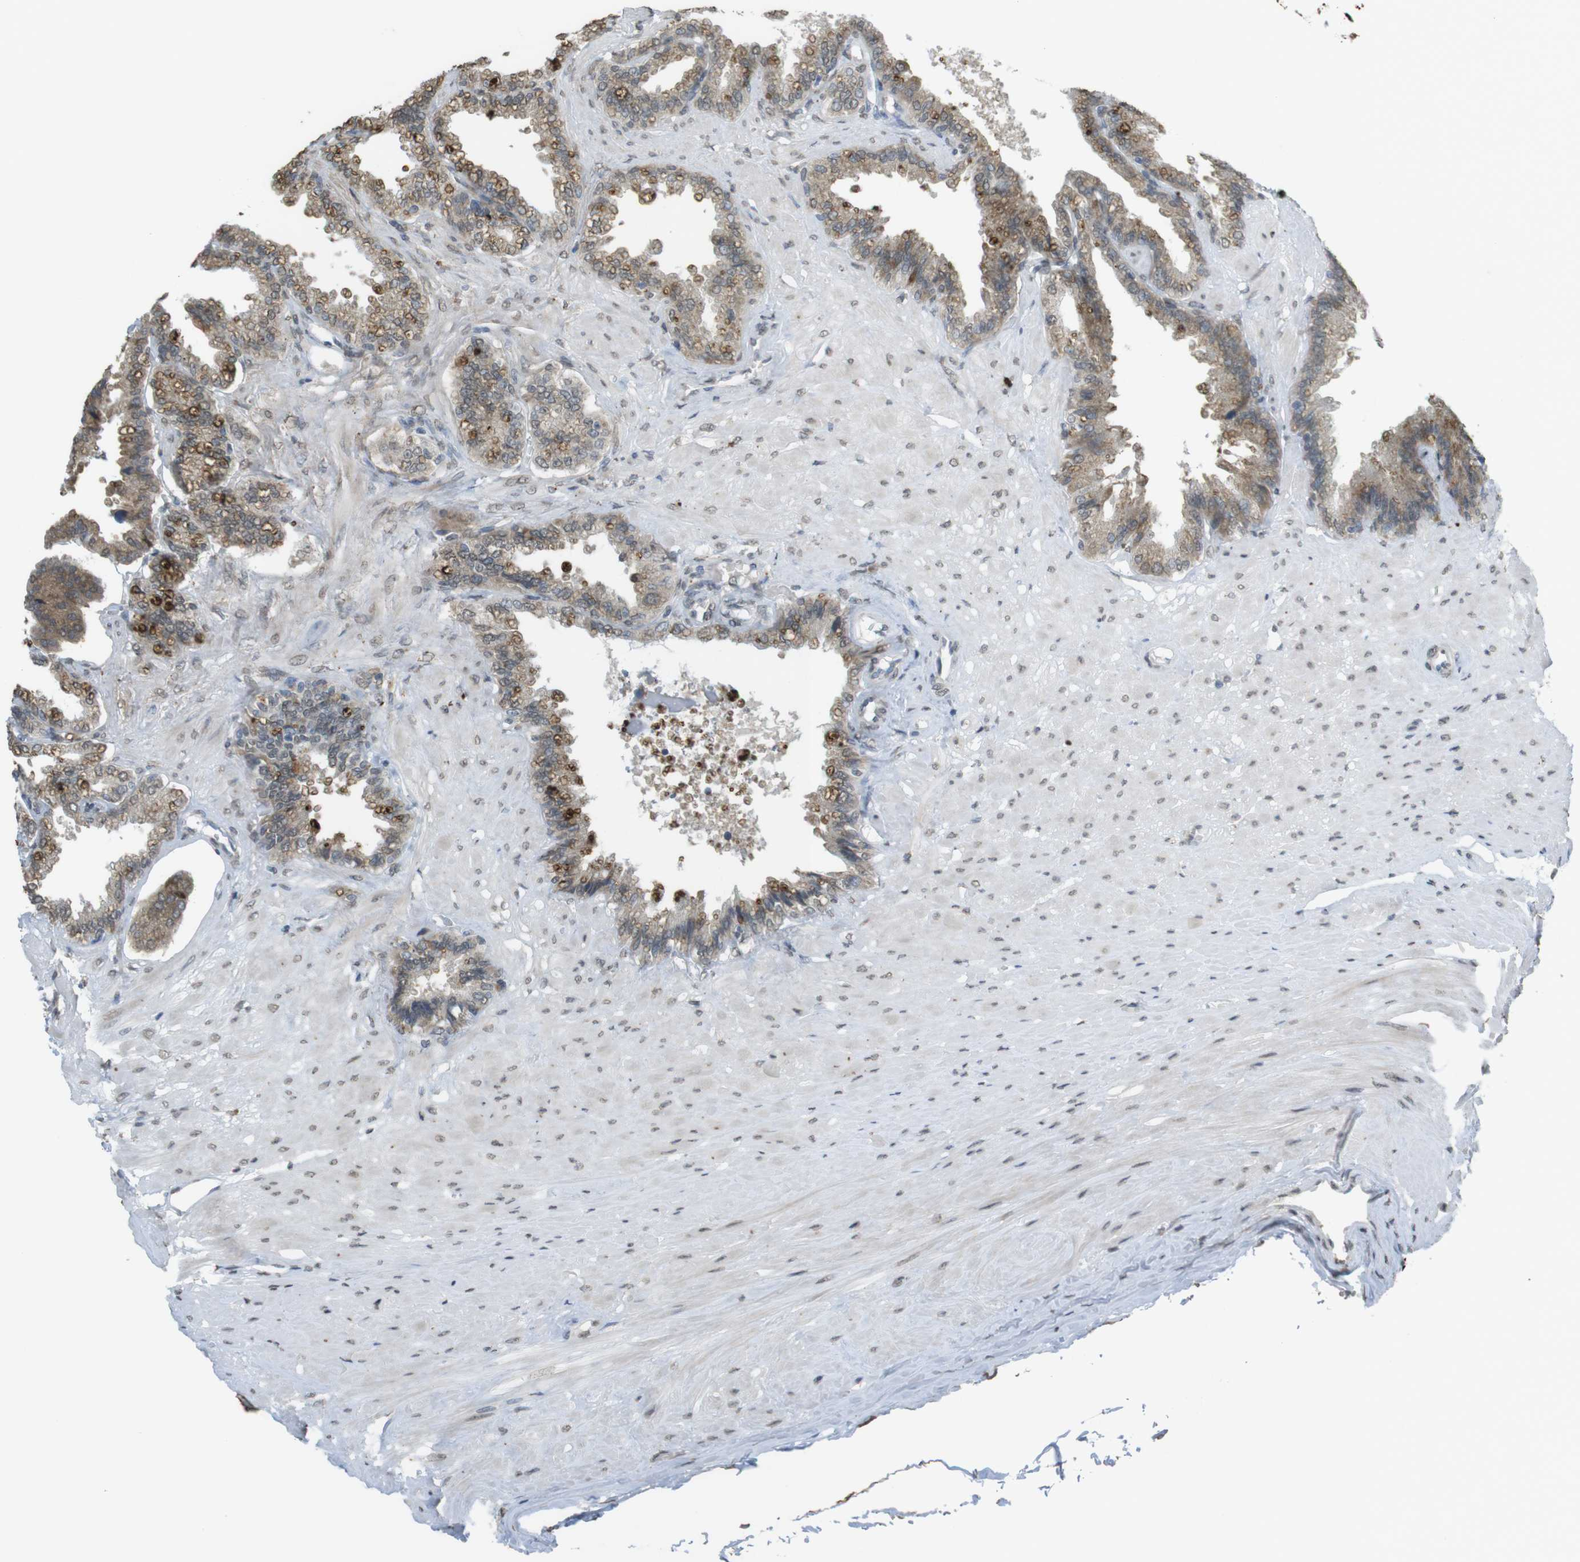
{"staining": {"intensity": "moderate", "quantity": ">75%", "location": "cytoplasmic/membranous"}, "tissue": "seminal vesicle", "cell_type": "Glandular cells", "image_type": "normal", "snomed": [{"axis": "morphology", "description": "Normal tissue, NOS"}, {"axis": "topography", "description": "Seminal veicle"}], "caption": "Moderate cytoplasmic/membranous expression for a protein is present in about >75% of glandular cells of unremarkable seminal vesicle using IHC.", "gene": "FZD10", "patient": {"sex": "male", "age": 46}}